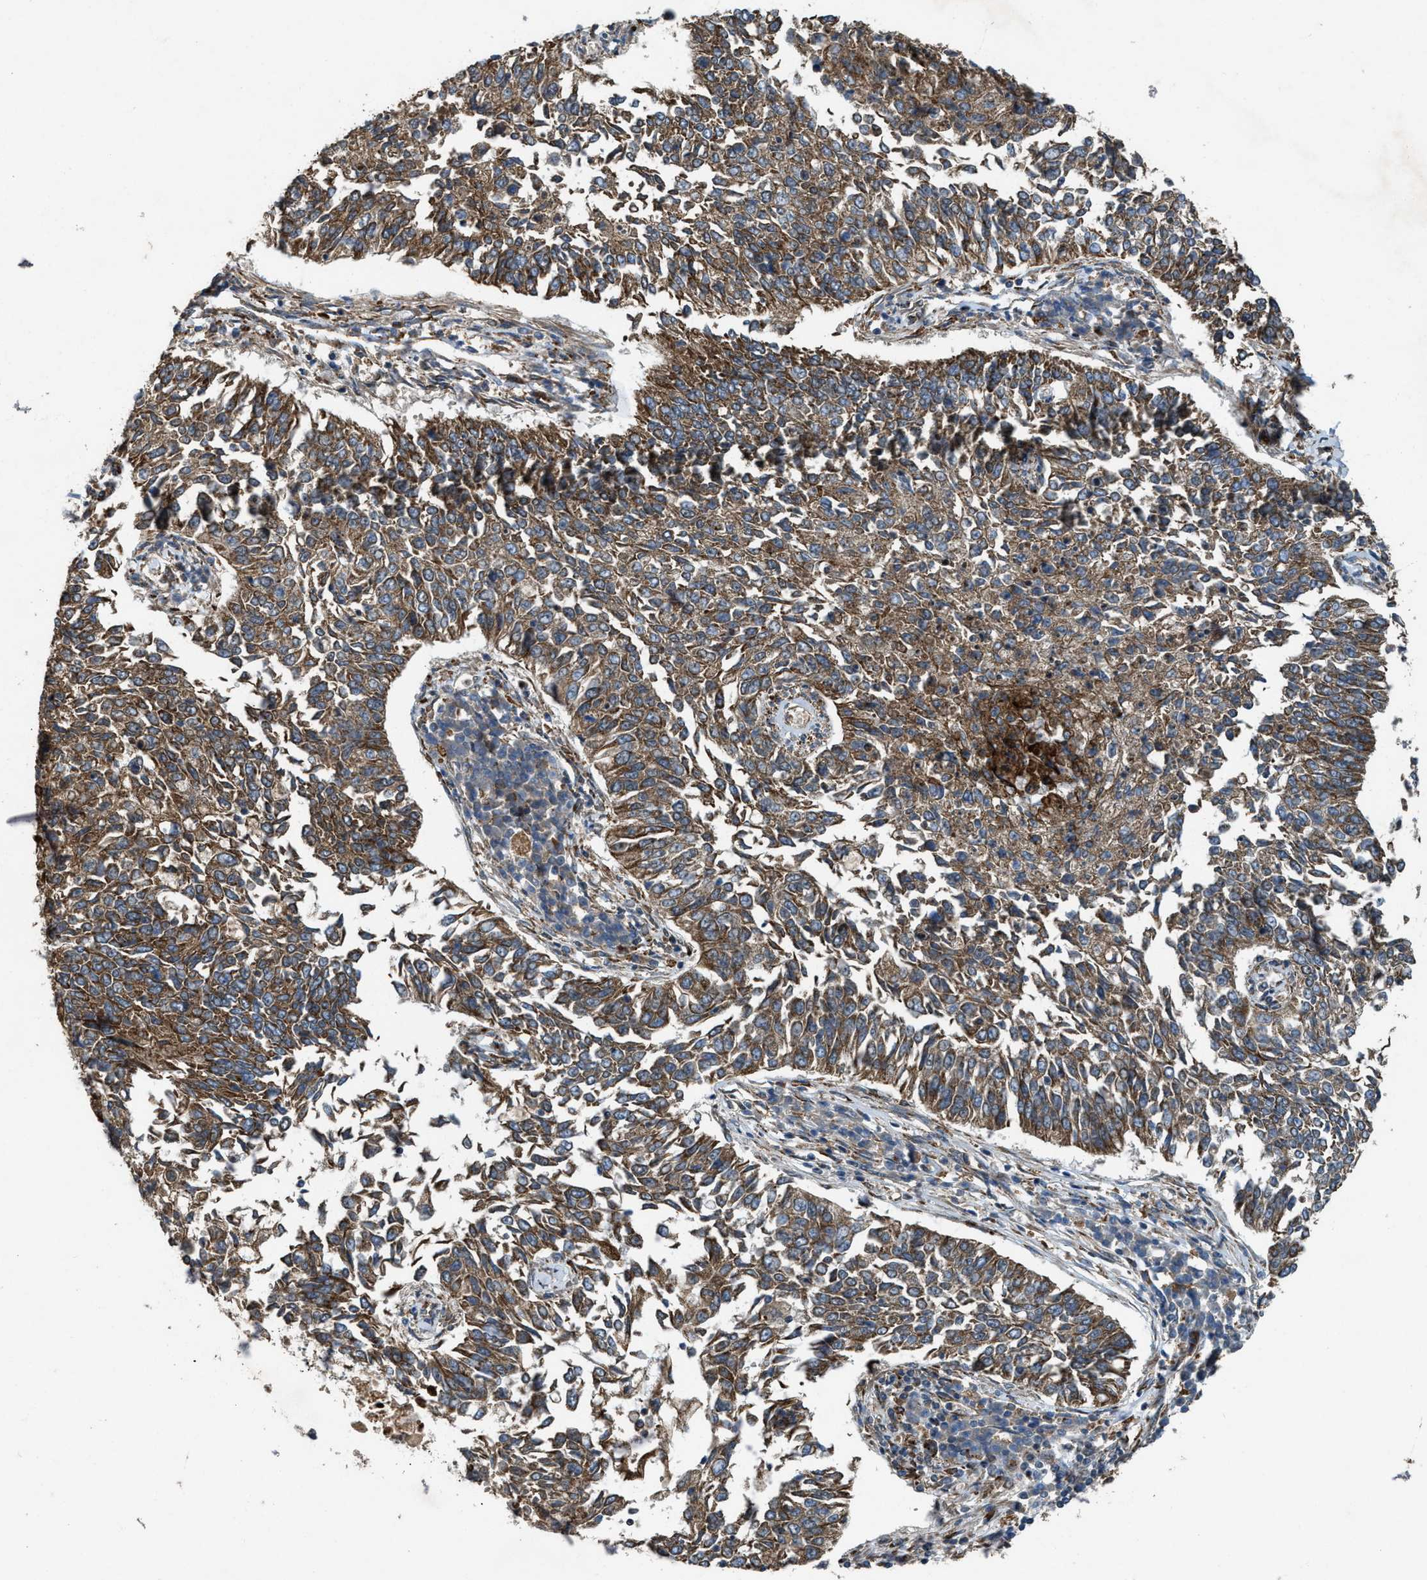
{"staining": {"intensity": "moderate", "quantity": ">75%", "location": "cytoplasmic/membranous"}, "tissue": "lung cancer", "cell_type": "Tumor cells", "image_type": "cancer", "snomed": [{"axis": "morphology", "description": "Normal tissue, NOS"}, {"axis": "morphology", "description": "Squamous cell carcinoma, NOS"}, {"axis": "topography", "description": "Cartilage tissue"}, {"axis": "topography", "description": "Bronchus"}, {"axis": "topography", "description": "Lung"}], "caption": "Lung squamous cell carcinoma was stained to show a protein in brown. There is medium levels of moderate cytoplasmic/membranous expression in approximately >75% of tumor cells.", "gene": "LRRC72", "patient": {"sex": "female", "age": 49}}